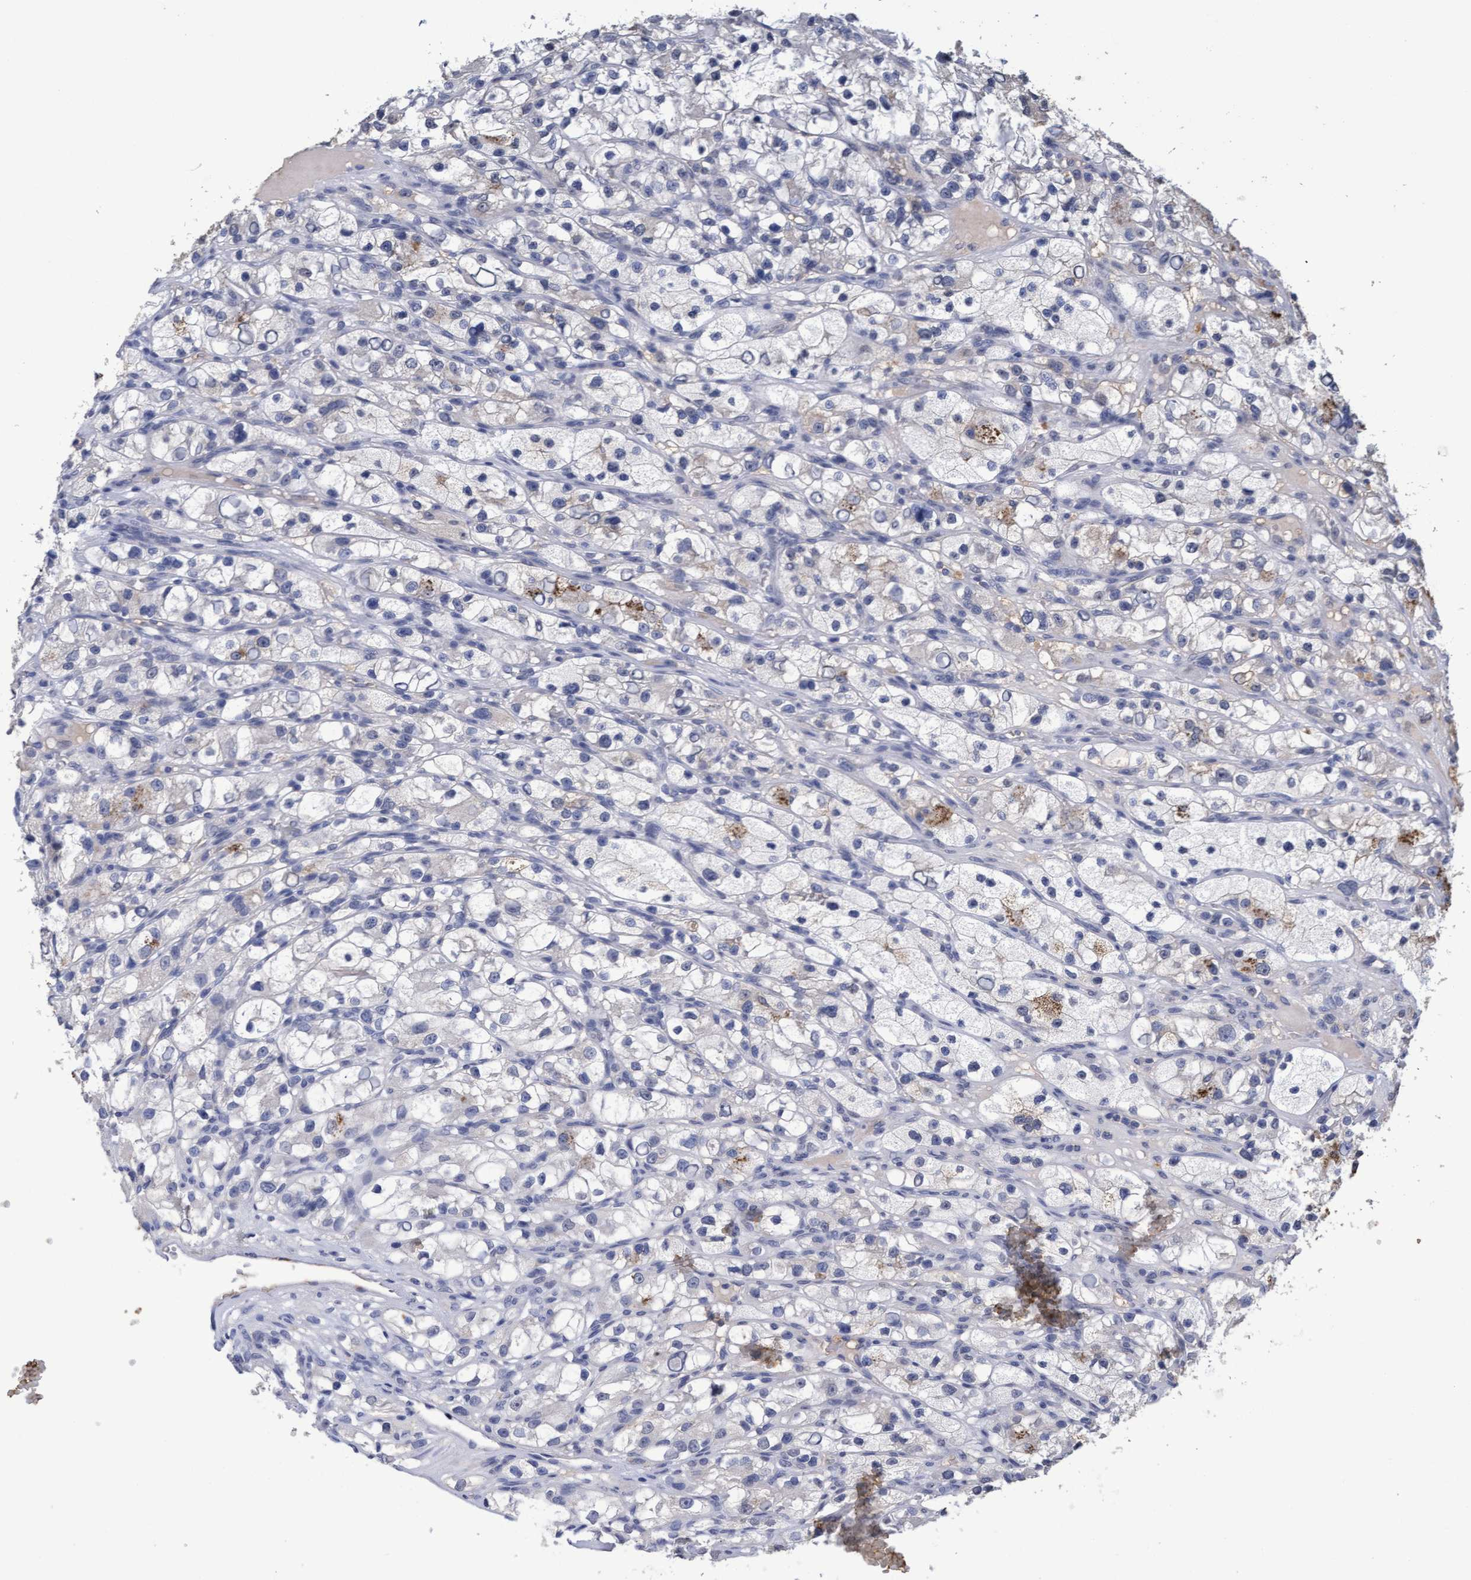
{"staining": {"intensity": "negative", "quantity": "none", "location": "none"}, "tissue": "renal cancer", "cell_type": "Tumor cells", "image_type": "cancer", "snomed": [{"axis": "morphology", "description": "Adenocarcinoma, NOS"}, {"axis": "topography", "description": "Kidney"}], "caption": "The immunohistochemistry histopathology image has no significant expression in tumor cells of renal adenocarcinoma tissue.", "gene": "GPR39", "patient": {"sex": "female", "age": 57}}